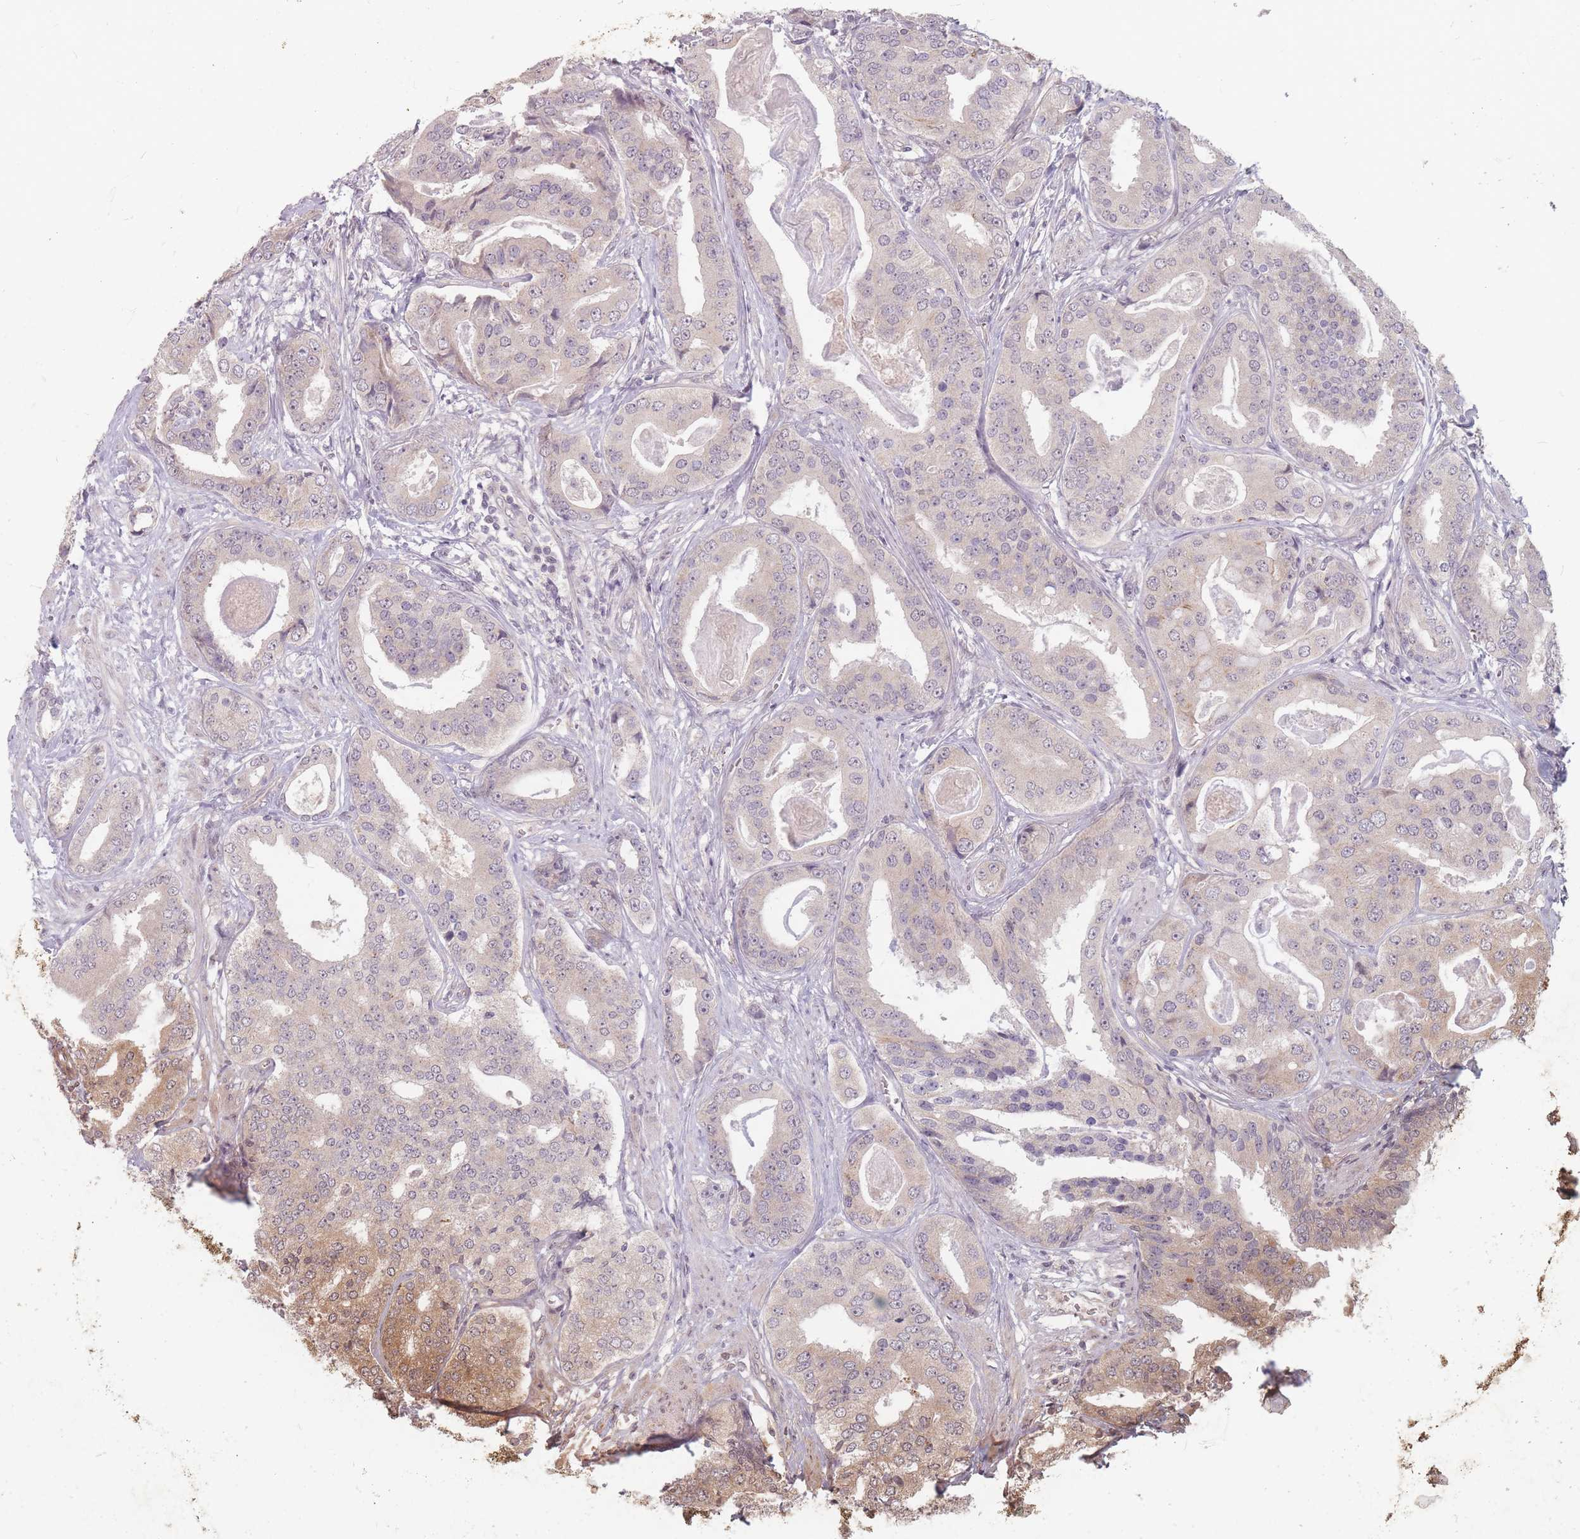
{"staining": {"intensity": "moderate", "quantity": "<25%", "location": "cytoplasmic/membranous,nuclear"}, "tissue": "prostate cancer", "cell_type": "Tumor cells", "image_type": "cancer", "snomed": [{"axis": "morphology", "description": "Adenocarcinoma, High grade"}, {"axis": "topography", "description": "Prostate"}], "caption": "Immunohistochemical staining of human prostate cancer (high-grade adenocarcinoma) displays low levels of moderate cytoplasmic/membranous and nuclear positivity in about <25% of tumor cells.", "gene": "GABRA6", "patient": {"sex": "male", "age": 71}}